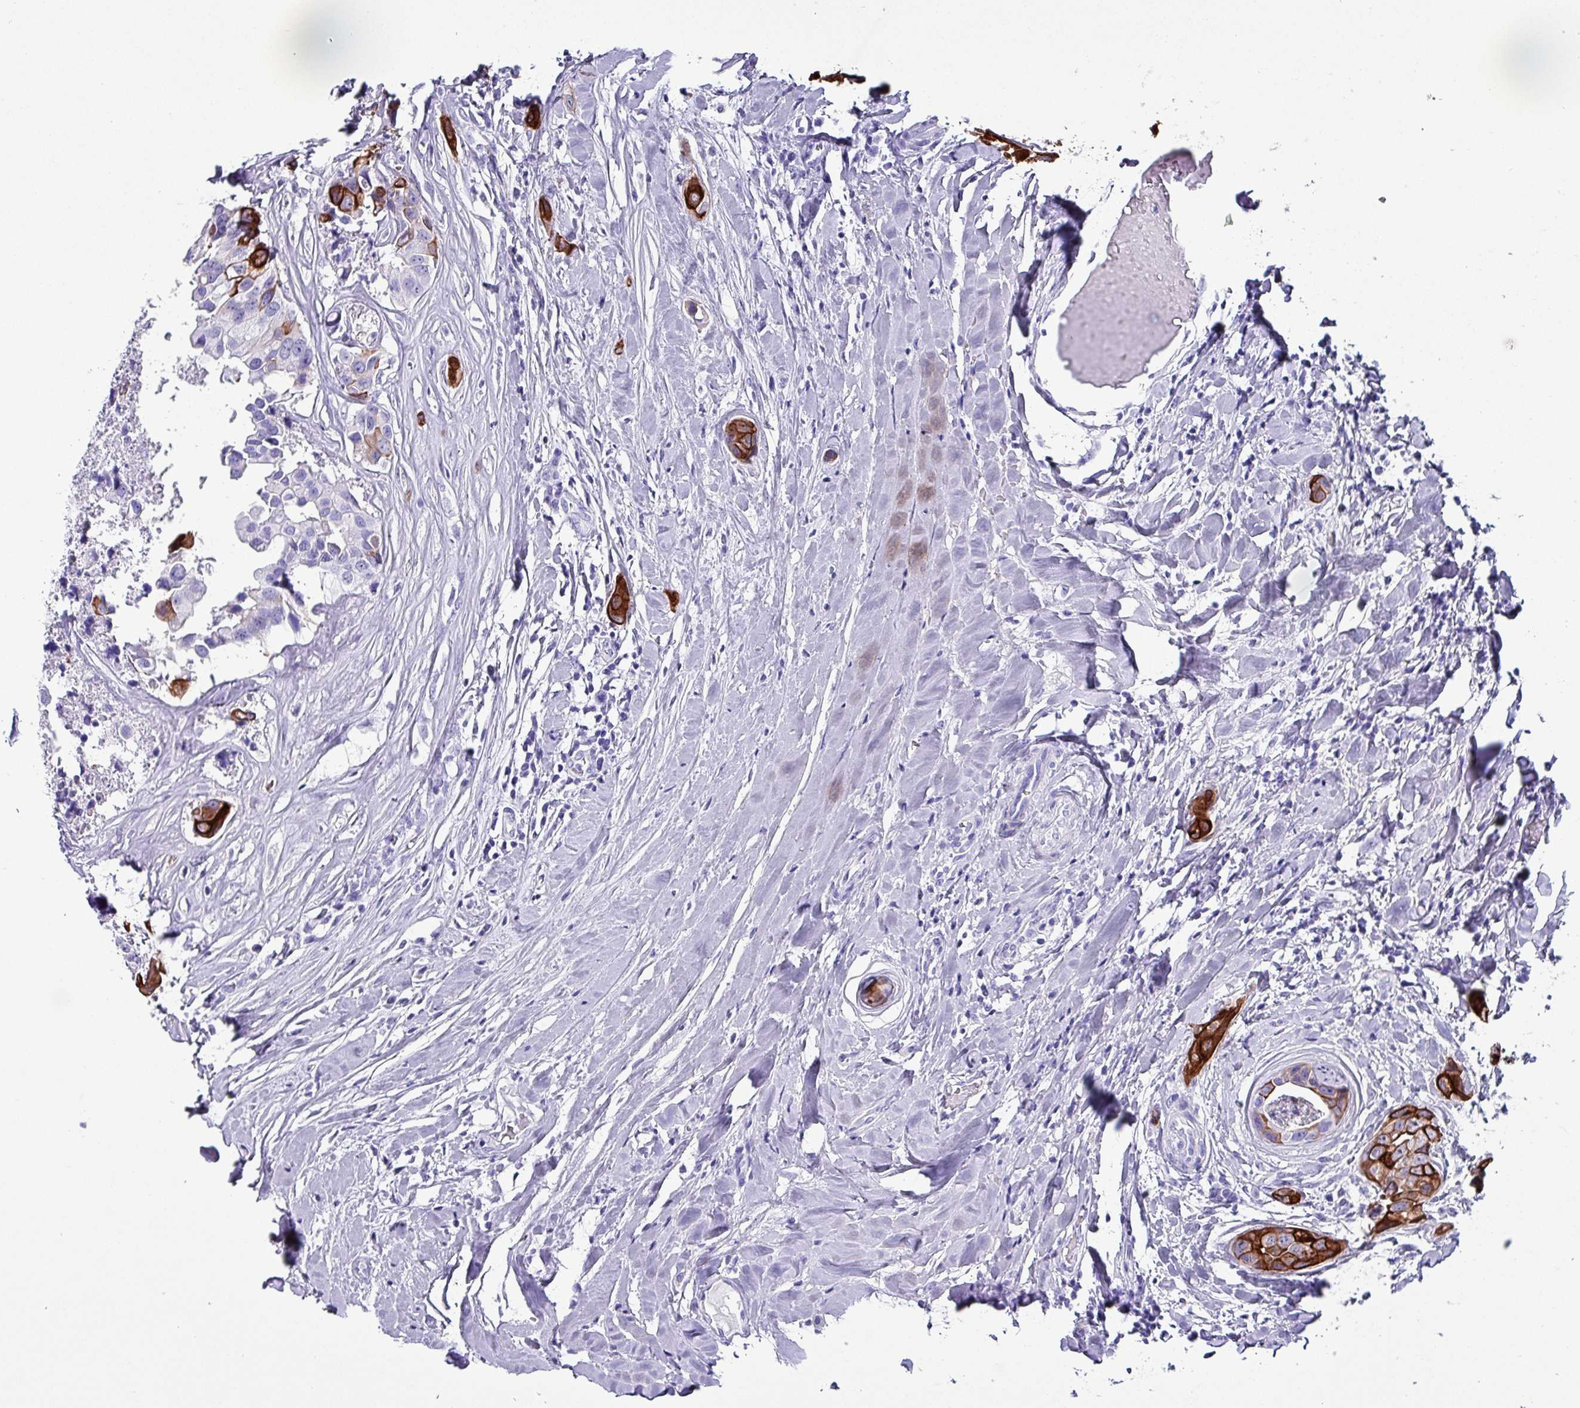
{"staining": {"intensity": "strong", "quantity": "<25%", "location": "cytoplasmic/membranous"}, "tissue": "head and neck cancer", "cell_type": "Tumor cells", "image_type": "cancer", "snomed": [{"axis": "morphology", "description": "Adenocarcinoma, NOS"}, {"axis": "morphology", "description": "Adenocarcinoma, metastatic, NOS"}, {"axis": "topography", "description": "Head-Neck"}], "caption": "A brown stain highlights strong cytoplasmic/membranous staining of a protein in human metastatic adenocarcinoma (head and neck) tumor cells. Immunohistochemistry (ihc) stains the protein in brown and the nuclei are stained blue.", "gene": "KRT6C", "patient": {"sex": "male", "age": 75}}